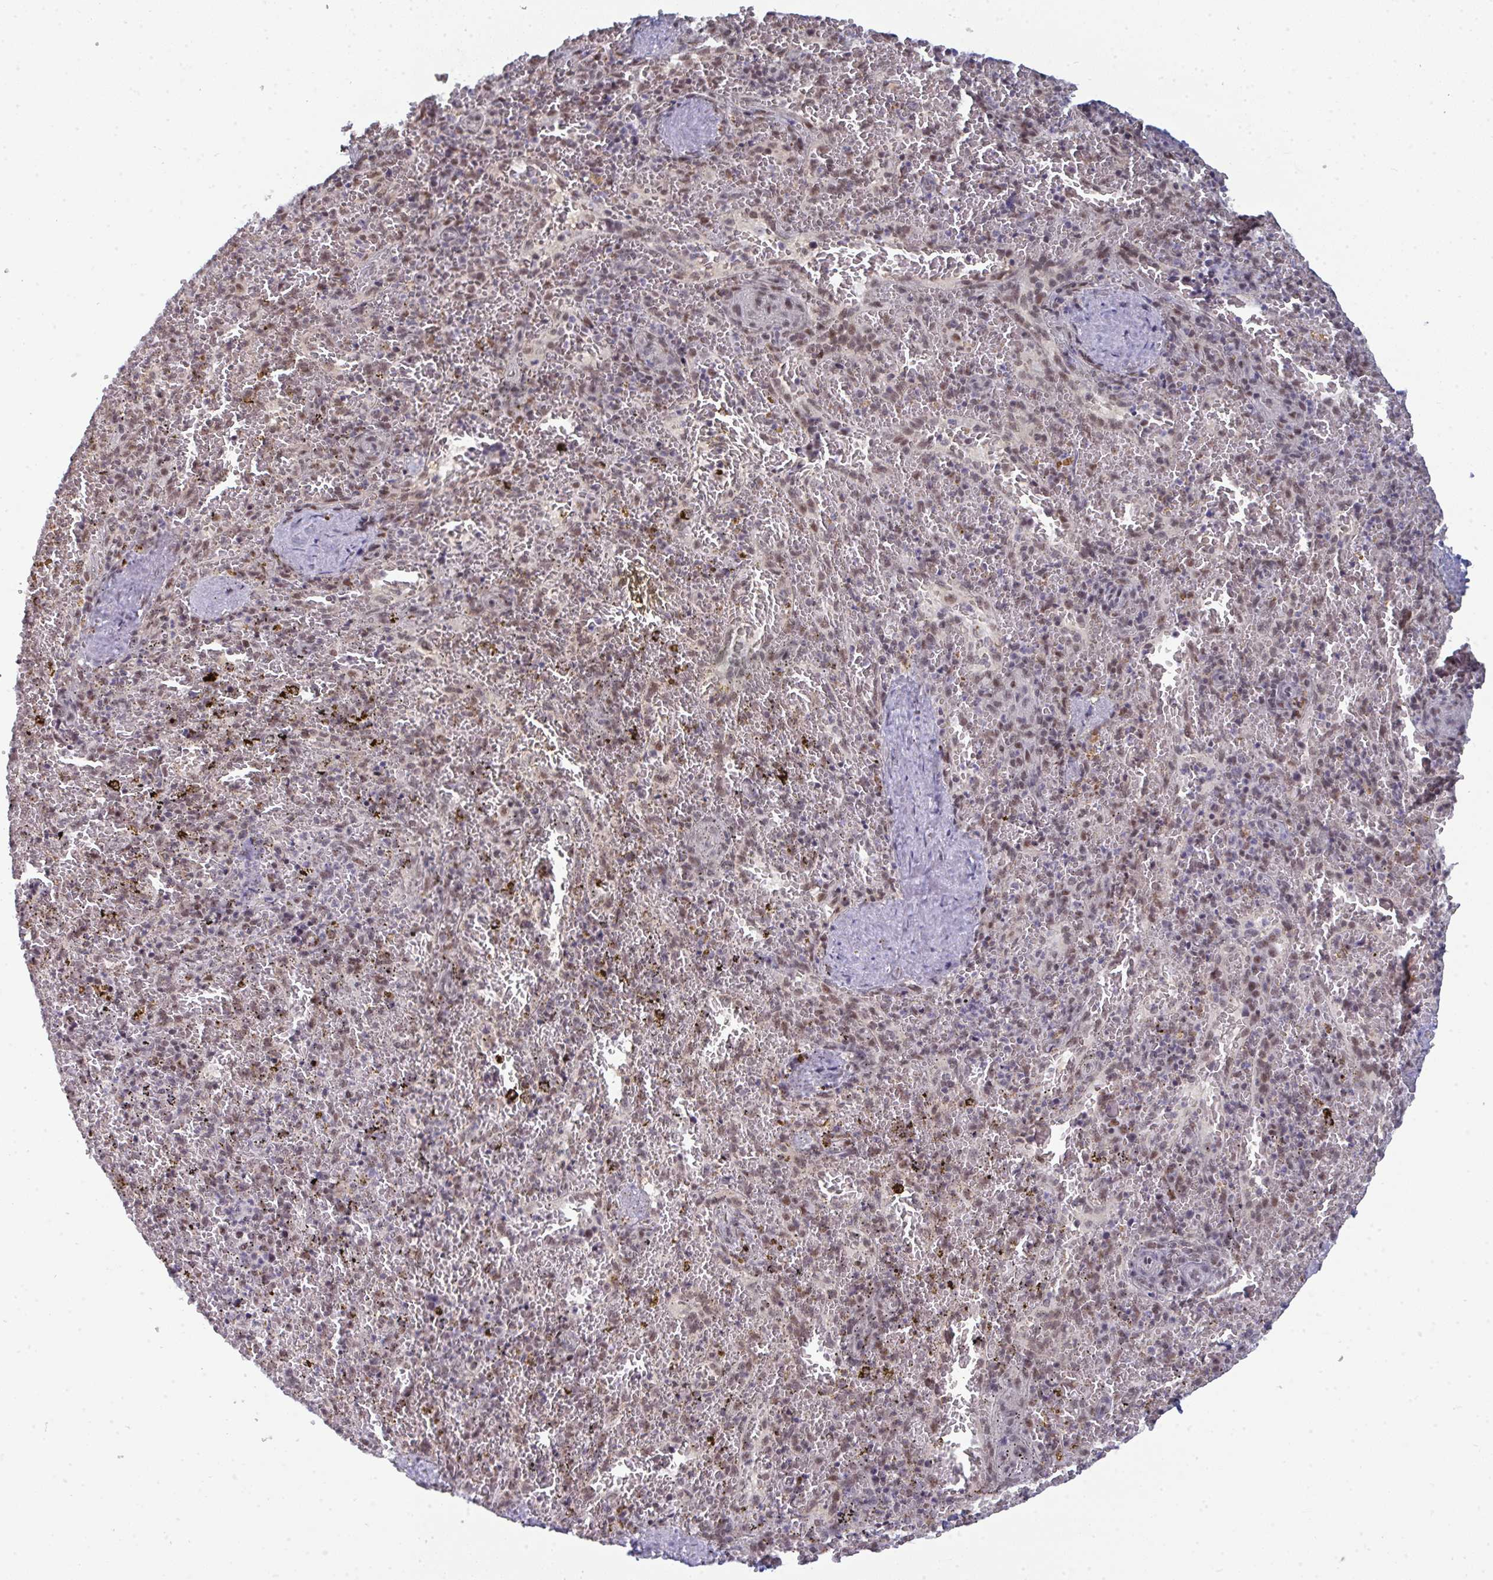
{"staining": {"intensity": "weak", "quantity": ">75%", "location": "nuclear"}, "tissue": "spleen", "cell_type": "Cells in red pulp", "image_type": "normal", "snomed": [{"axis": "morphology", "description": "Normal tissue, NOS"}, {"axis": "topography", "description": "Spleen"}], "caption": "The image displays immunohistochemical staining of normal spleen. There is weak nuclear positivity is present in approximately >75% of cells in red pulp. Nuclei are stained in blue.", "gene": "ATF1", "patient": {"sex": "female", "age": 50}}